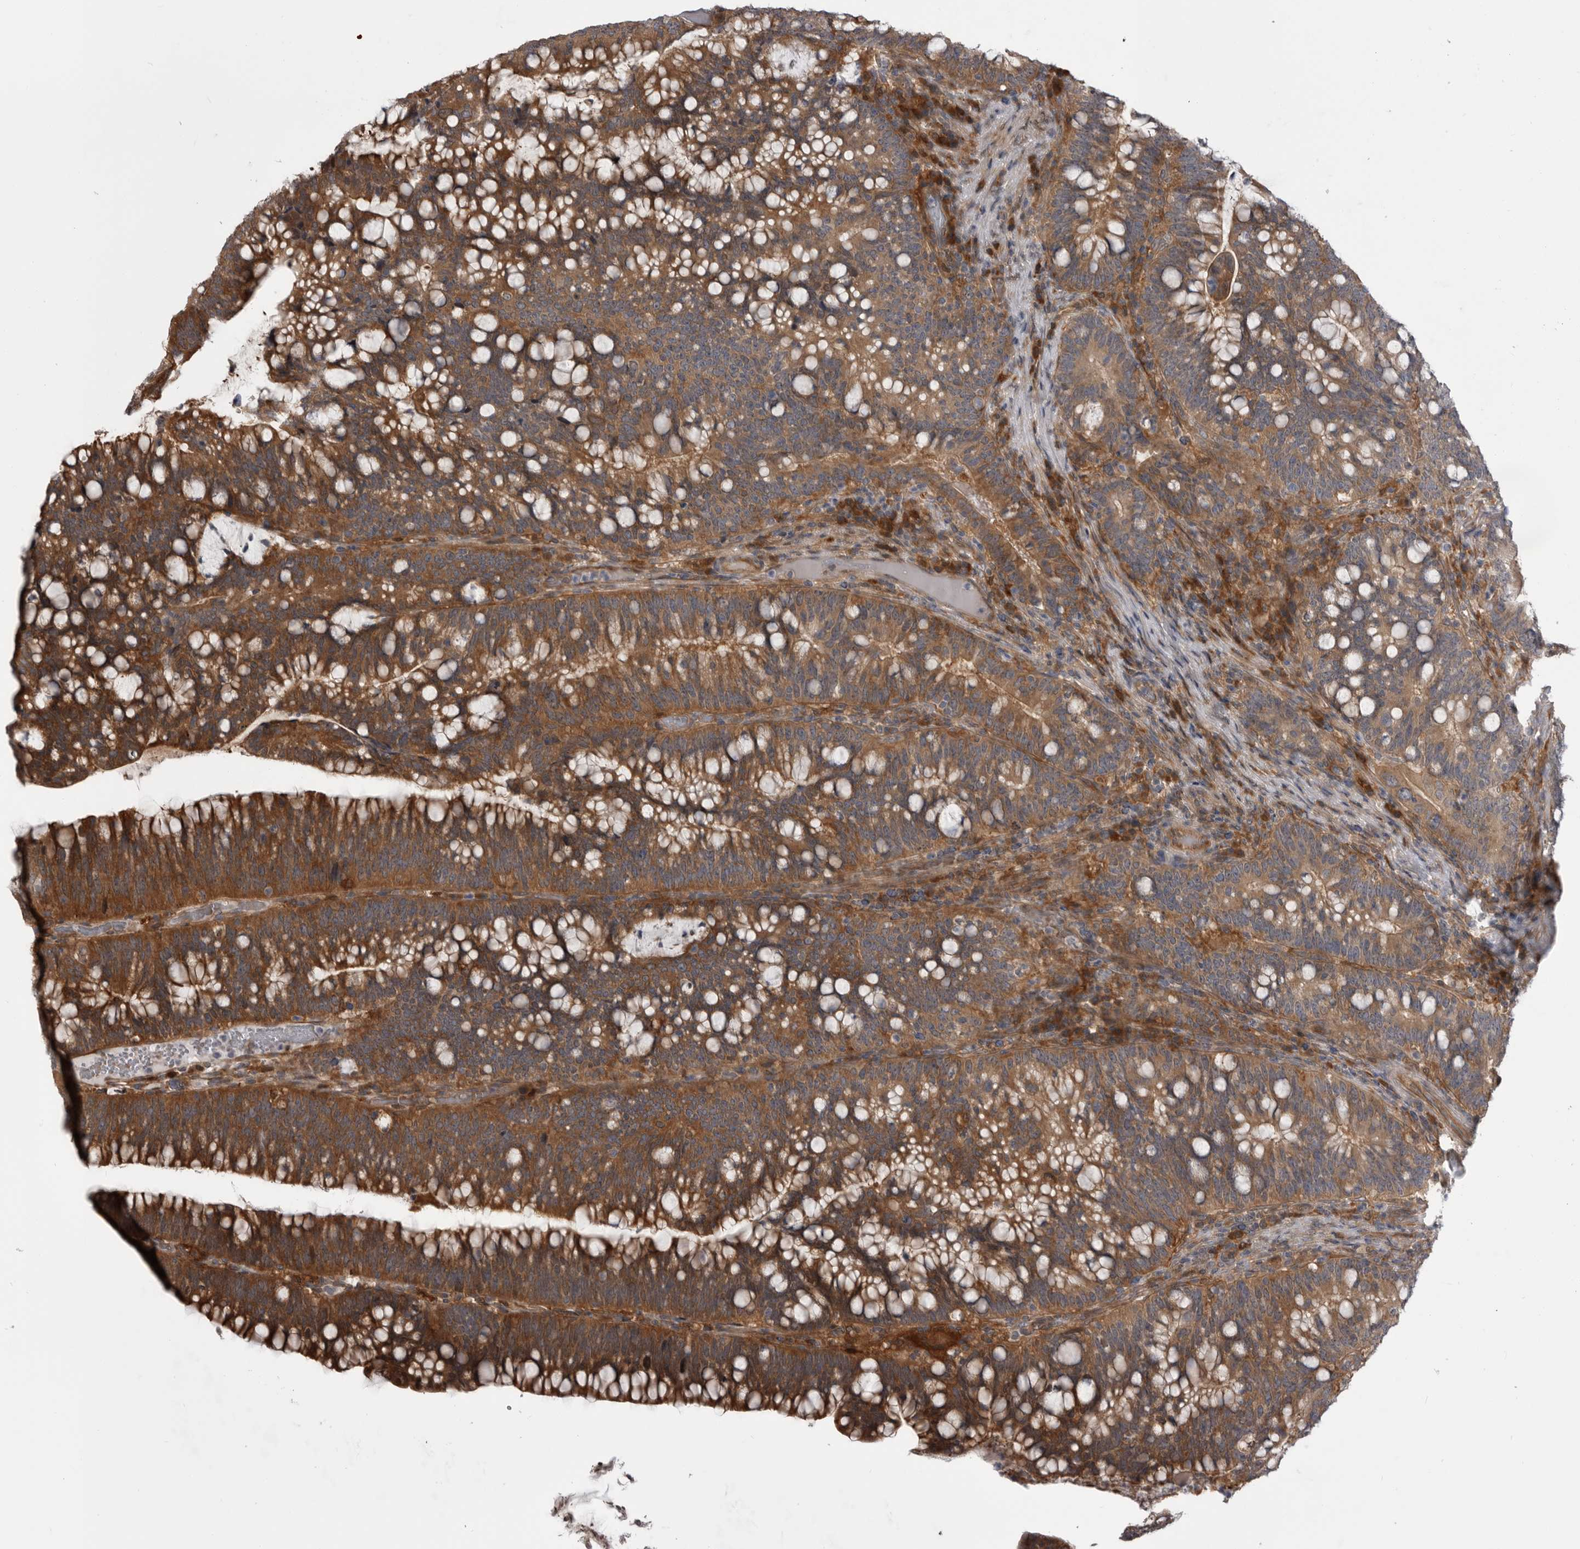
{"staining": {"intensity": "moderate", "quantity": ">75%", "location": "cytoplasmic/membranous"}, "tissue": "colorectal cancer", "cell_type": "Tumor cells", "image_type": "cancer", "snomed": [{"axis": "morphology", "description": "Adenocarcinoma, NOS"}, {"axis": "topography", "description": "Colon"}], "caption": "Human adenocarcinoma (colorectal) stained for a protein (brown) demonstrates moderate cytoplasmic/membranous positive expression in approximately >75% of tumor cells.", "gene": "RAB3GAP2", "patient": {"sex": "female", "age": 66}}